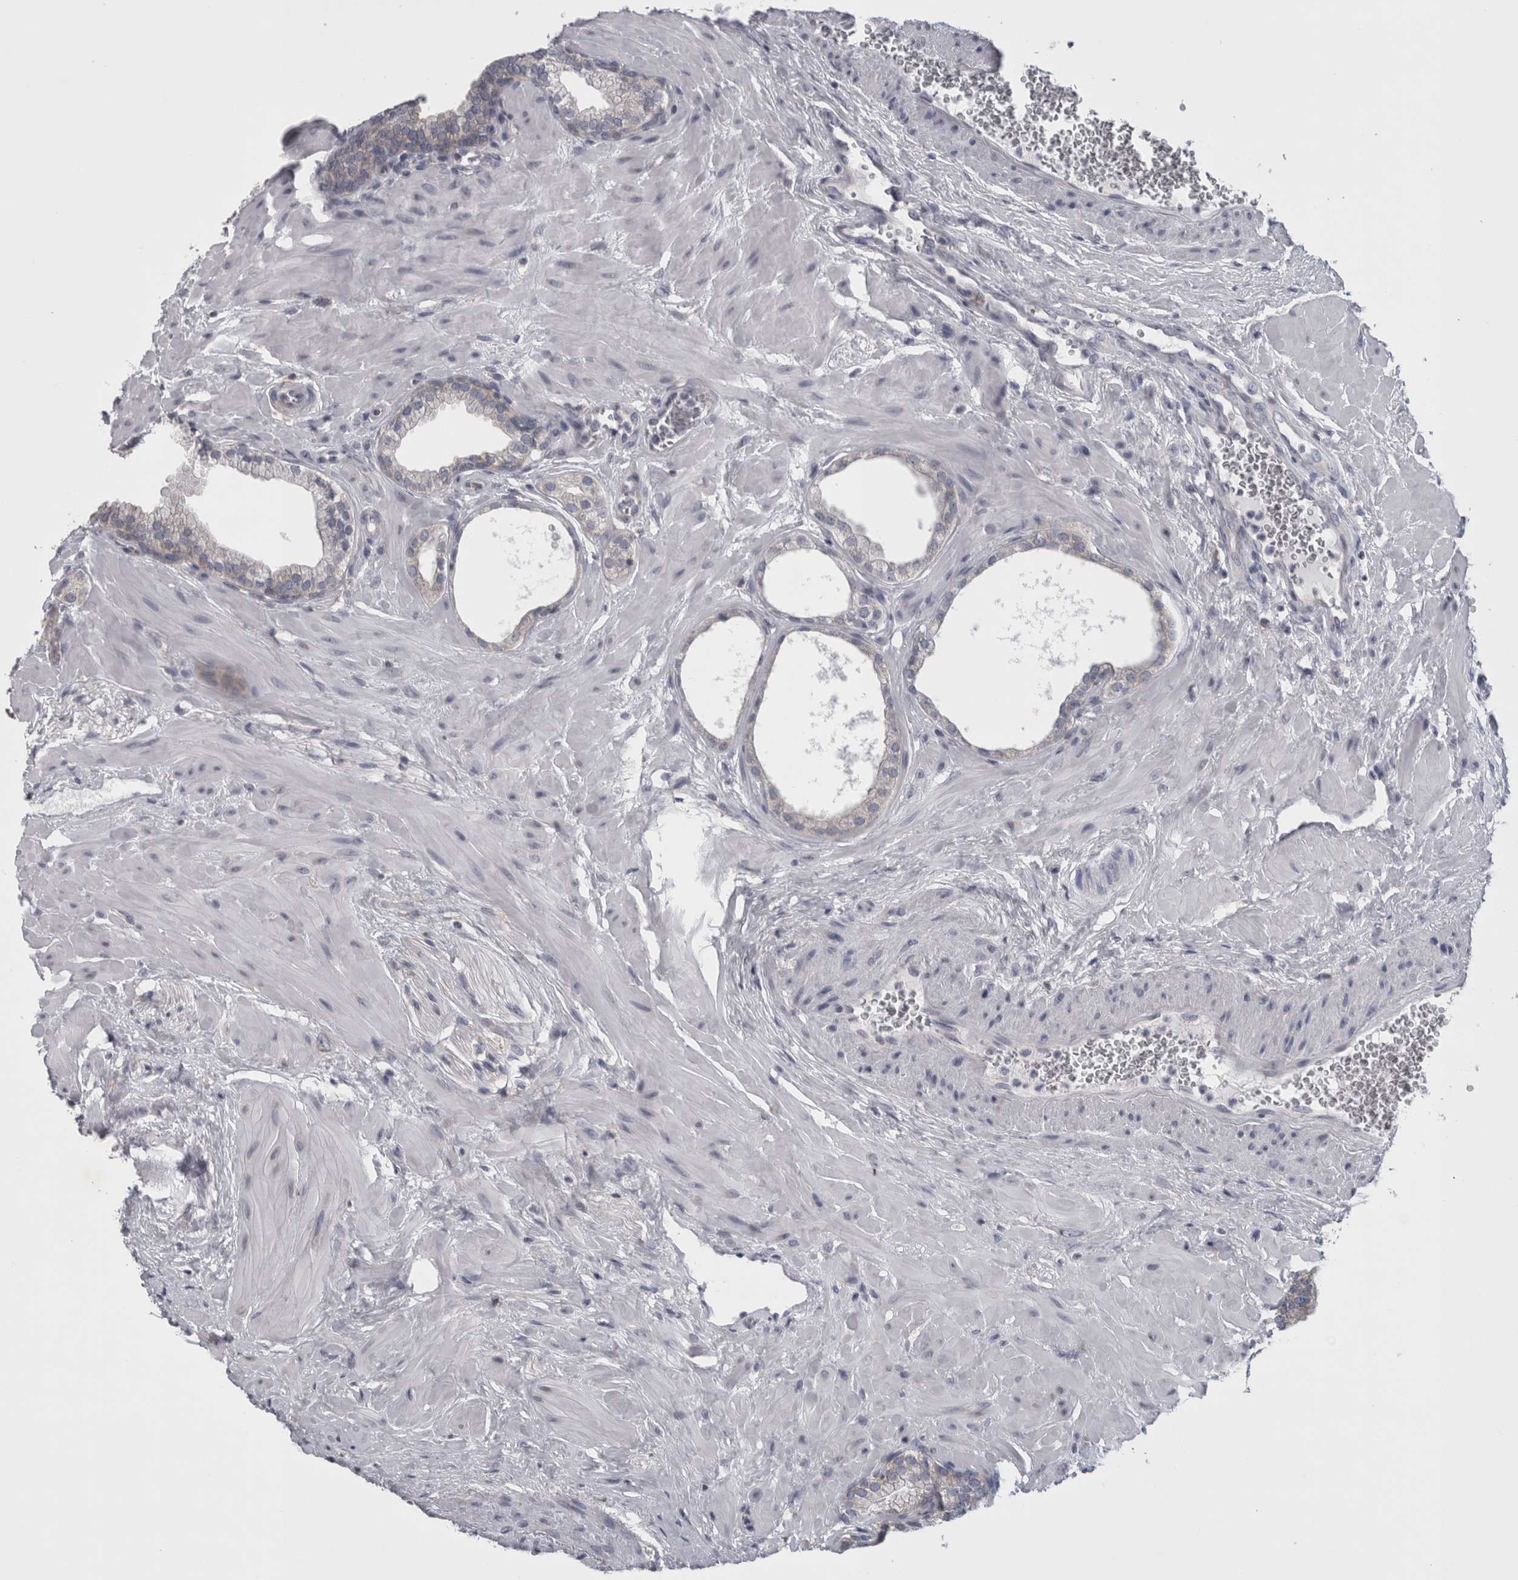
{"staining": {"intensity": "moderate", "quantity": "<25%", "location": "cytoplasmic/membranous"}, "tissue": "prostate", "cell_type": "Glandular cells", "image_type": "normal", "snomed": [{"axis": "morphology", "description": "Normal tissue, NOS"}, {"axis": "morphology", "description": "Urothelial carcinoma, Low grade"}, {"axis": "topography", "description": "Urinary bladder"}, {"axis": "topography", "description": "Prostate"}], "caption": "A high-resolution image shows immunohistochemistry staining of benign prostate, which shows moderate cytoplasmic/membranous positivity in approximately <25% of glandular cells. (DAB = brown stain, brightfield microscopy at high magnification).", "gene": "PRRC2C", "patient": {"sex": "male", "age": 60}}